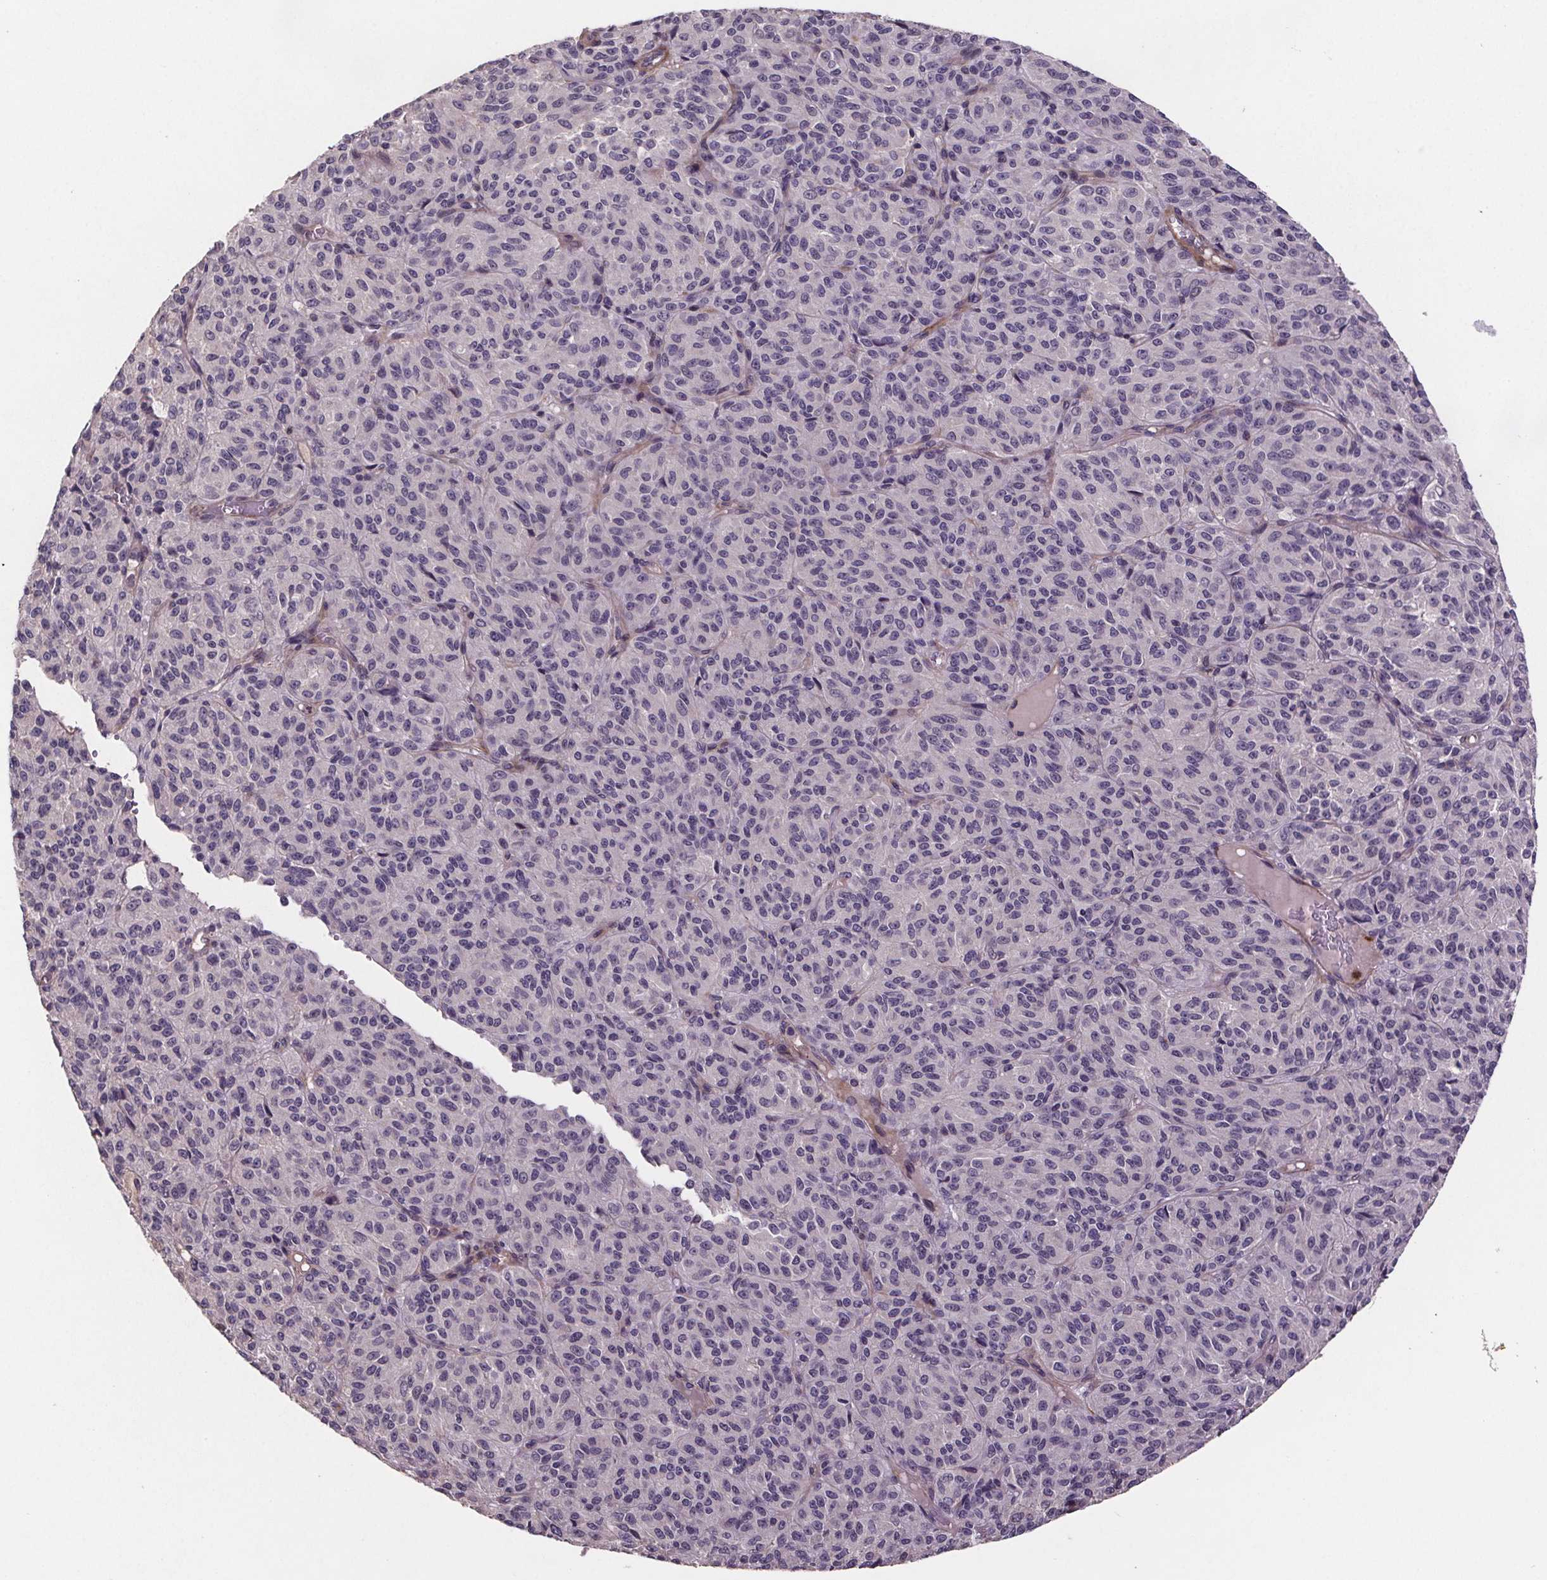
{"staining": {"intensity": "negative", "quantity": "none", "location": "none"}, "tissue": "melanoma", "cell_type": "Tumor cells", "image_type": "cancer", "snomed": [{"axis": "morphology", "description": "Malignant melanoma, Metastatic site"}, {"axis": "topography", "description": "Brain"}], "caption": "A histopathology image of malignant melanoma (metastatic site) stained for a protein displays no brown staining in tumor cells.", "gene": "CLN3", "patient": {"sex": "female", "age": 56}}